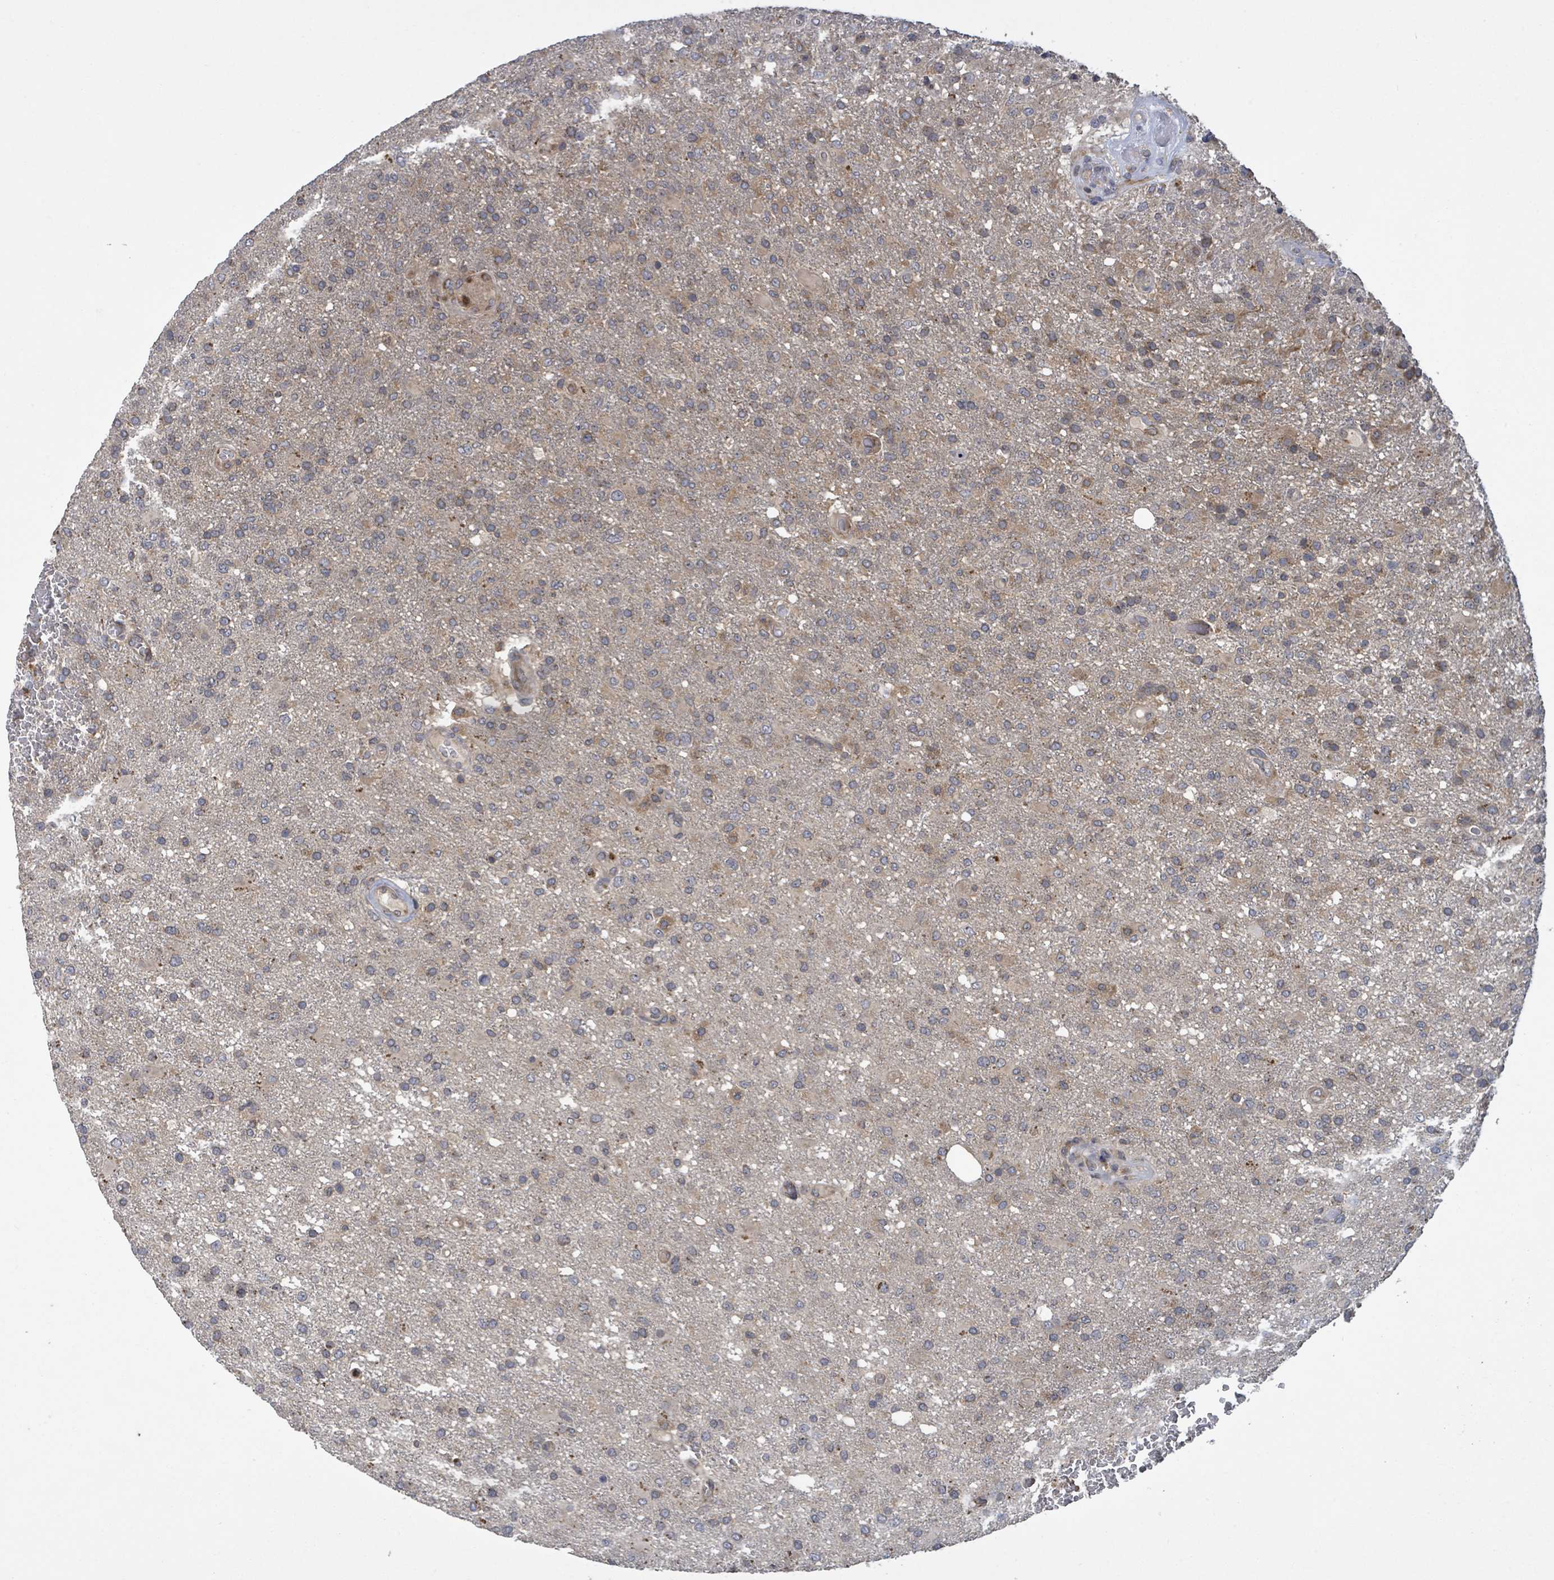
{"staining": {"intensity": "weak", "quantity": "25%-75%", "location": "cytoplasmic/membranous"}, "tissue": "glioma", "cell_type": "Tumor cells", "image_type": "cancer", "snomed": [{"axis": "morphology", "description": "Glioma, malignant, High grade"}, {"axis": "topography", "description": "Brain"}], "caption": "Malignant glioma (high-grade) was stained to show a protein in brown. There is low levels of weak cytoplasmic/membranous staining in approximately 25%-75% of tumor cells.", "gene": "SERPINE3", "patient": {"sex": "female", "age": 74}}